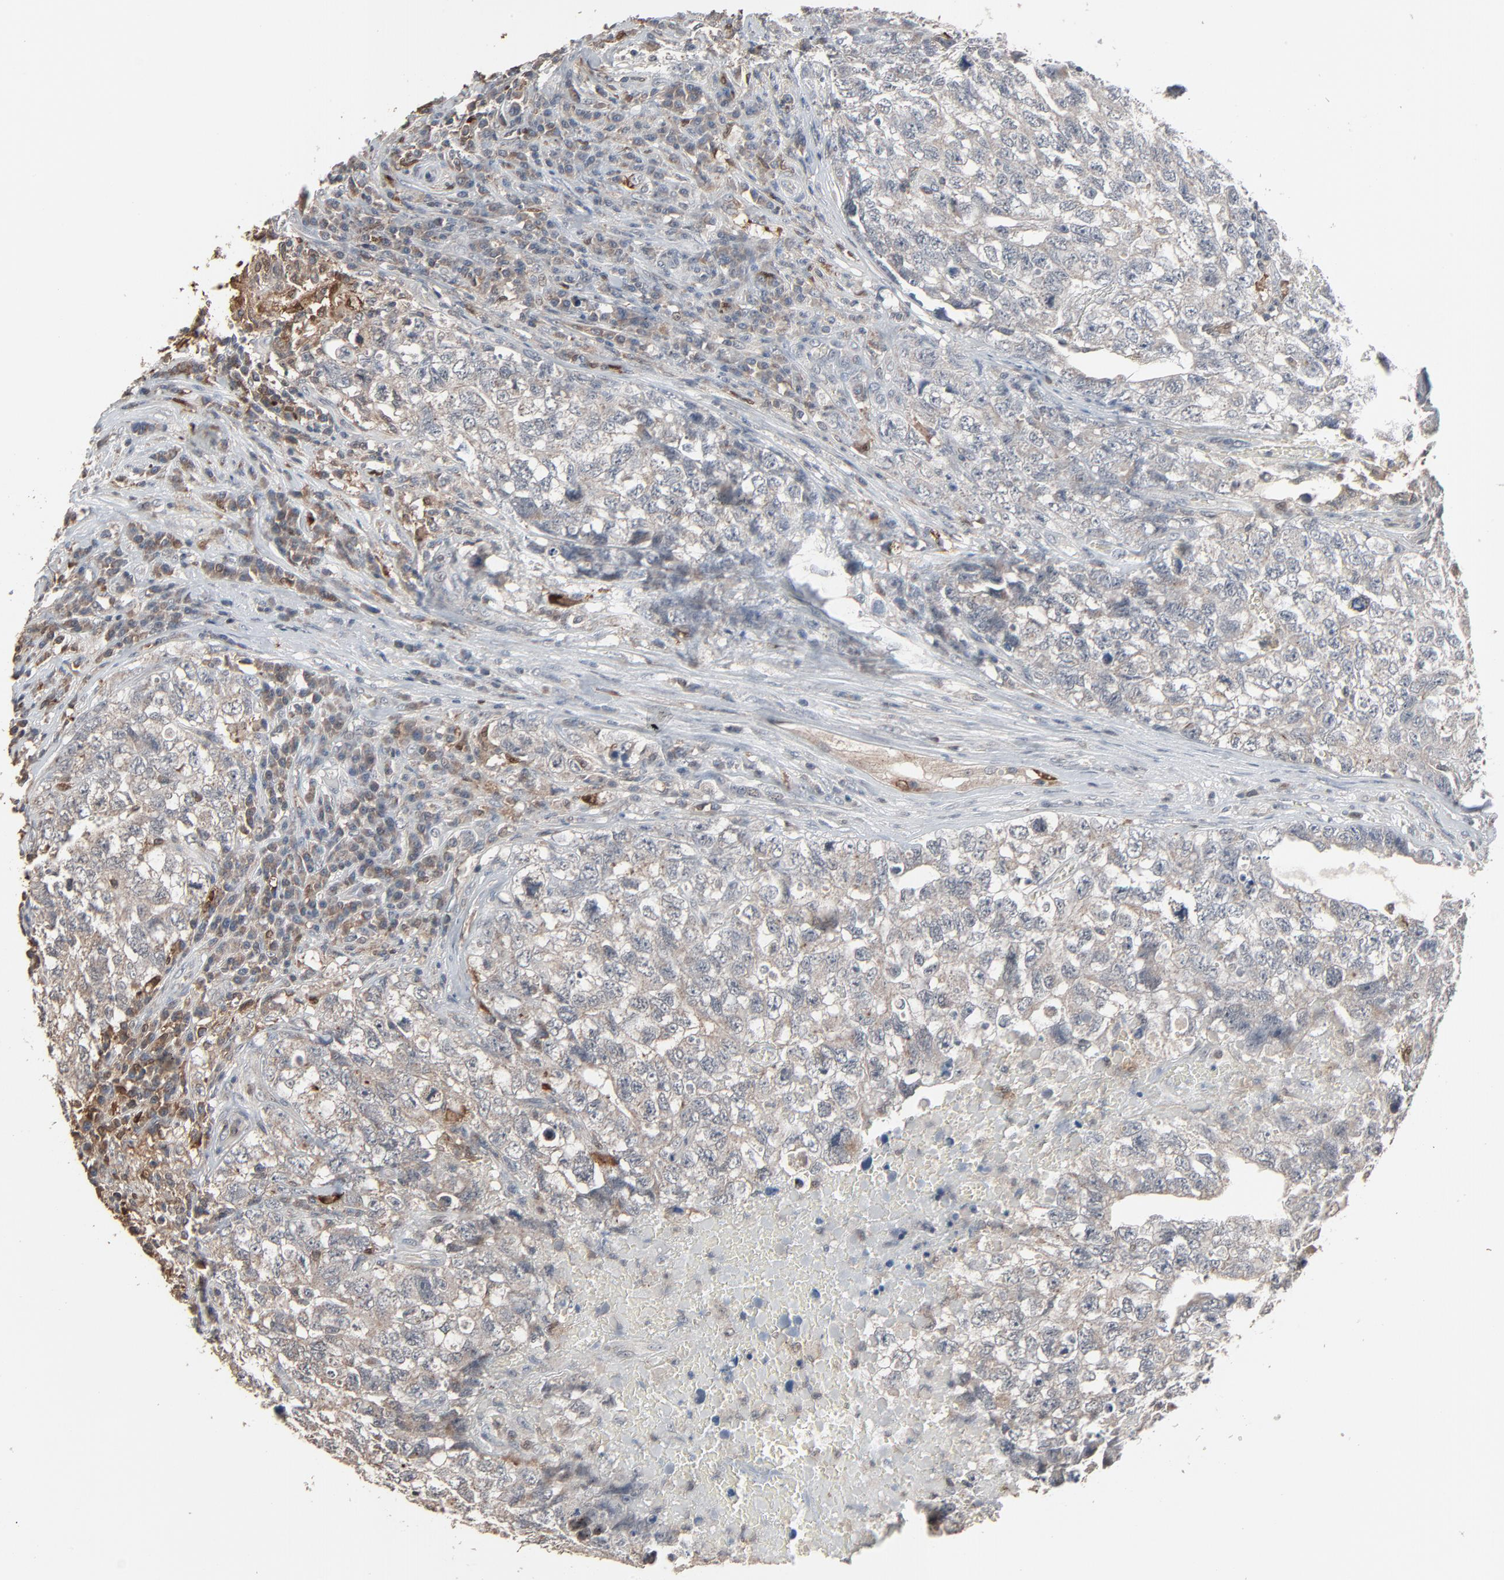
{"staining": {"intensity": "weak", "quantity": ">75%", "location": "cytoplasmic/membranous"}, "tissue": "testis cancer", "cell_type": "Tumor cells", "image_type": "cancer", "snomed": [{"axis": "morphology", "description": "Carcinoma, Embryonal, NOS"}, {"axis": "topography", "description": "Testis"}], "caption": "DAB immunohistochemical staining of testis cancer (embryonal carcinoma) shows weak cytoplasmic/membranous protein expression in about >75% of tumor cells.", "gene": "DOCK8", "patient": {"sex": "male", "age": 31}}